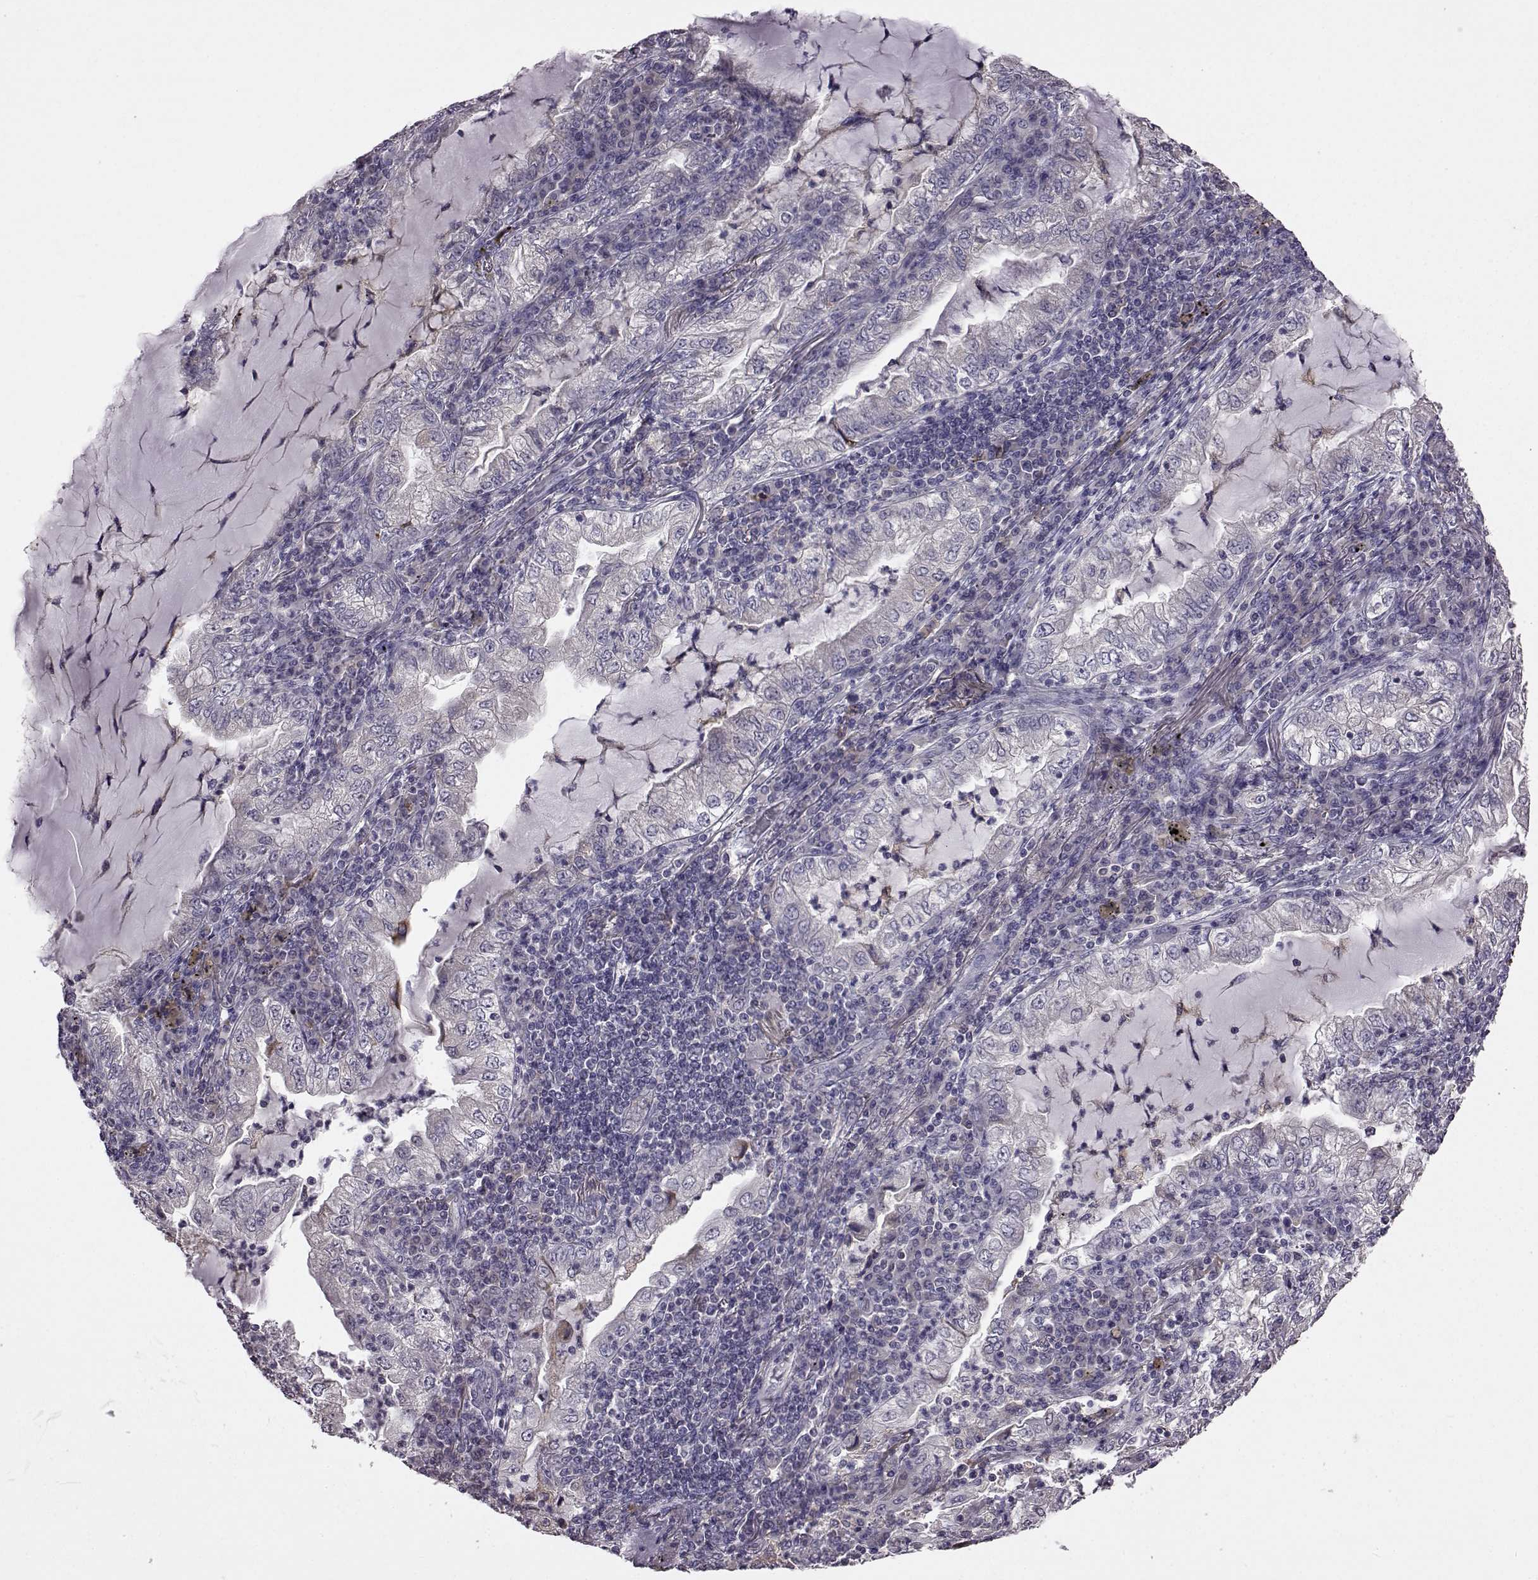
{"staining": {"intensity": "negative", "quantity": "none", "location": "none"}, "tissue": "lung cancer", "cell_type": "Tumor cells", "image_type": "cancer", "snomed": [{"axis": "morphology", "description": "Adenocarcinoma, NOS"}, {"axis": "topography", "description": "Lung"}], "caption": "Image shows no protein expression in tumor cells of lung adenocarcinoma tissue.", "gene": "ADGRG2", "patient": {"sex": "female", "age": 73}}